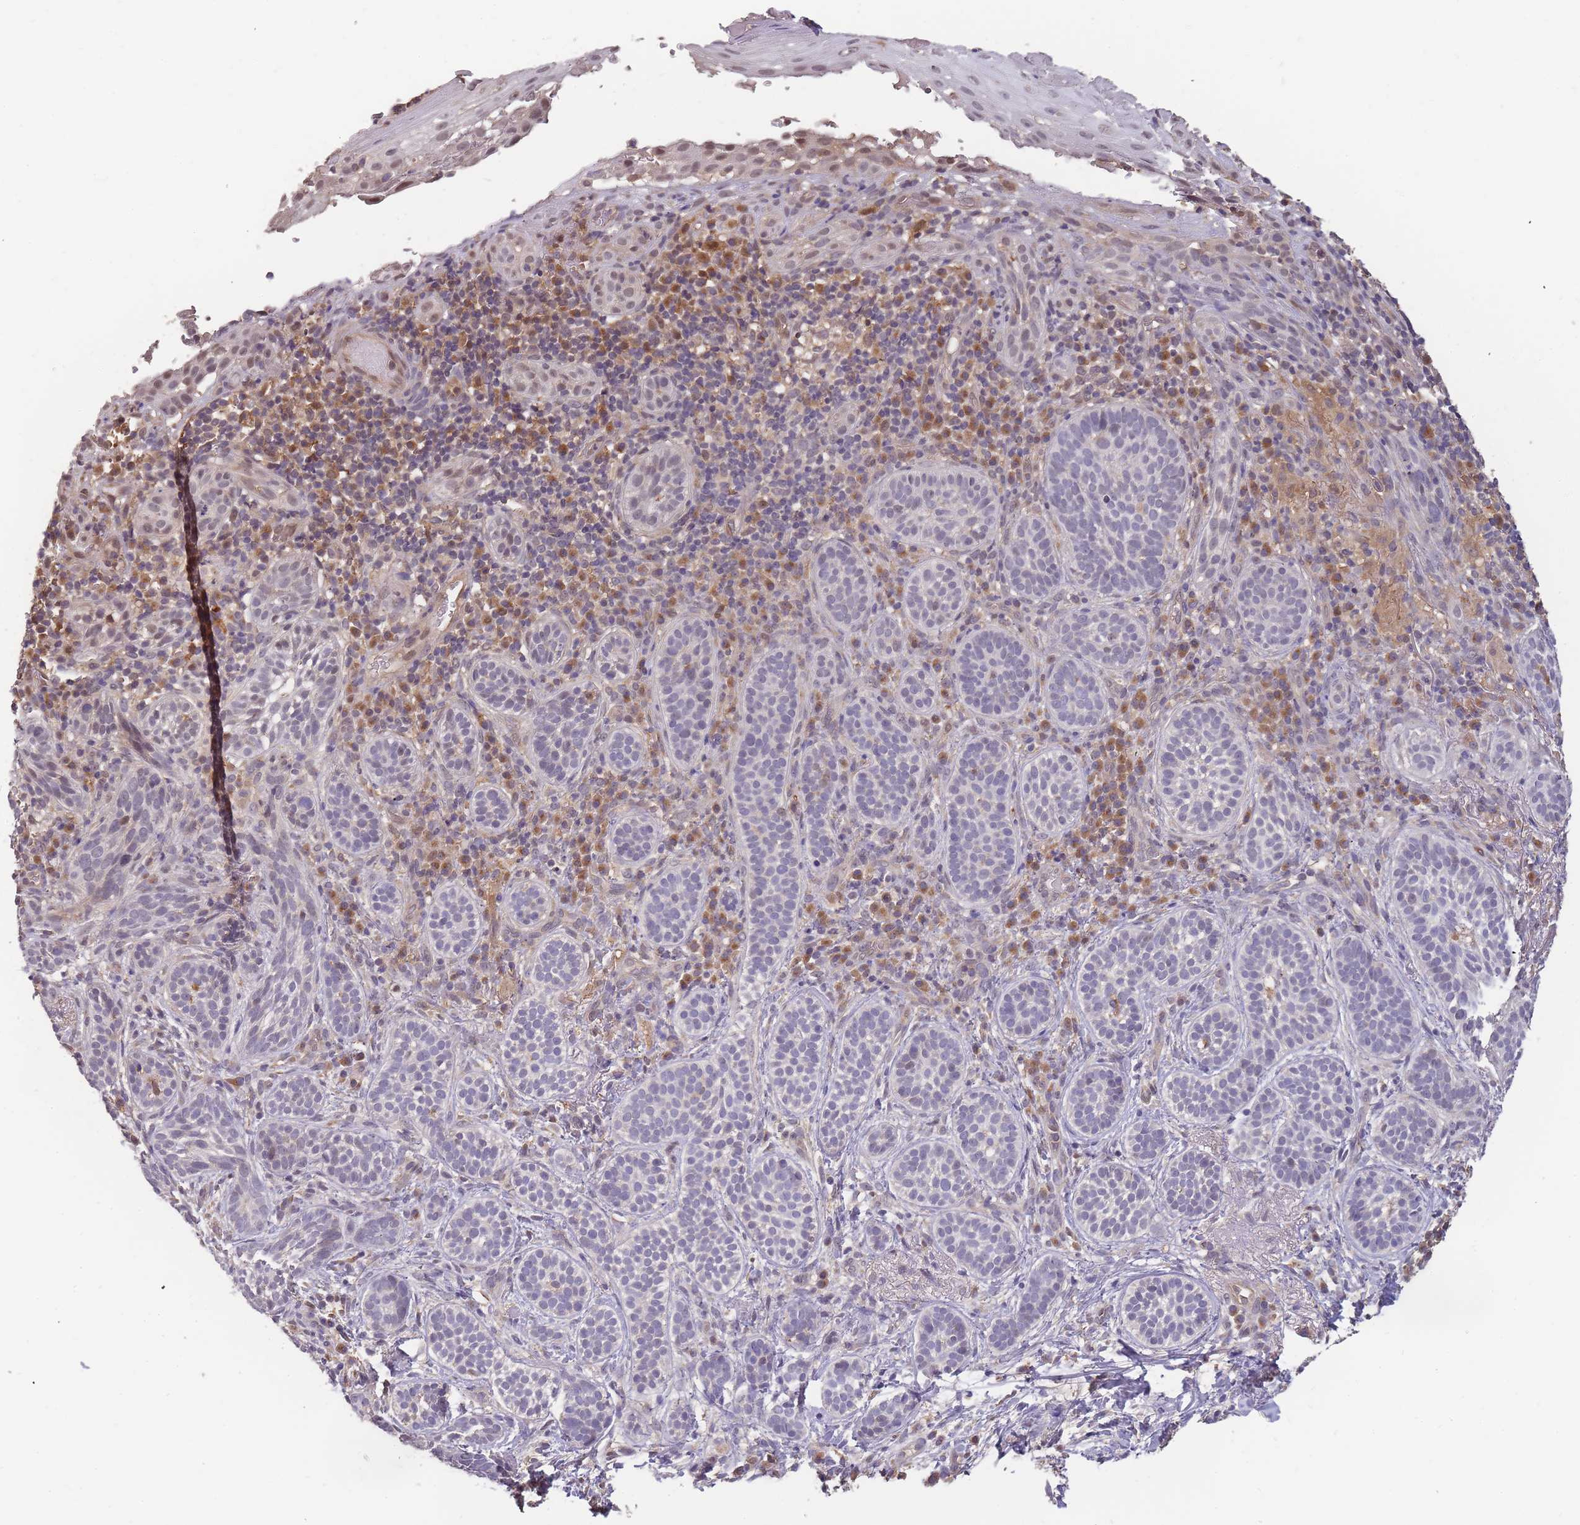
{"staining": {"intensity": "negative", "quantity": "none", "location": "none"}, "tissue": "skin cancer", "cell_type": "Tumor cells", "image_type": "cancer", "snomed": [{"axis": "morphology", "description": "Basal cell carcinoma"}, {"axis": "topography", "description": "Skin"}], "caption": "Histopathology image shows no protein positivity in tumor cells of skin cancer (basal cell carcinoma) tissue.", "gene": "CDKN2AIPNL", "patient": {"sex": "male", "age": 71}}